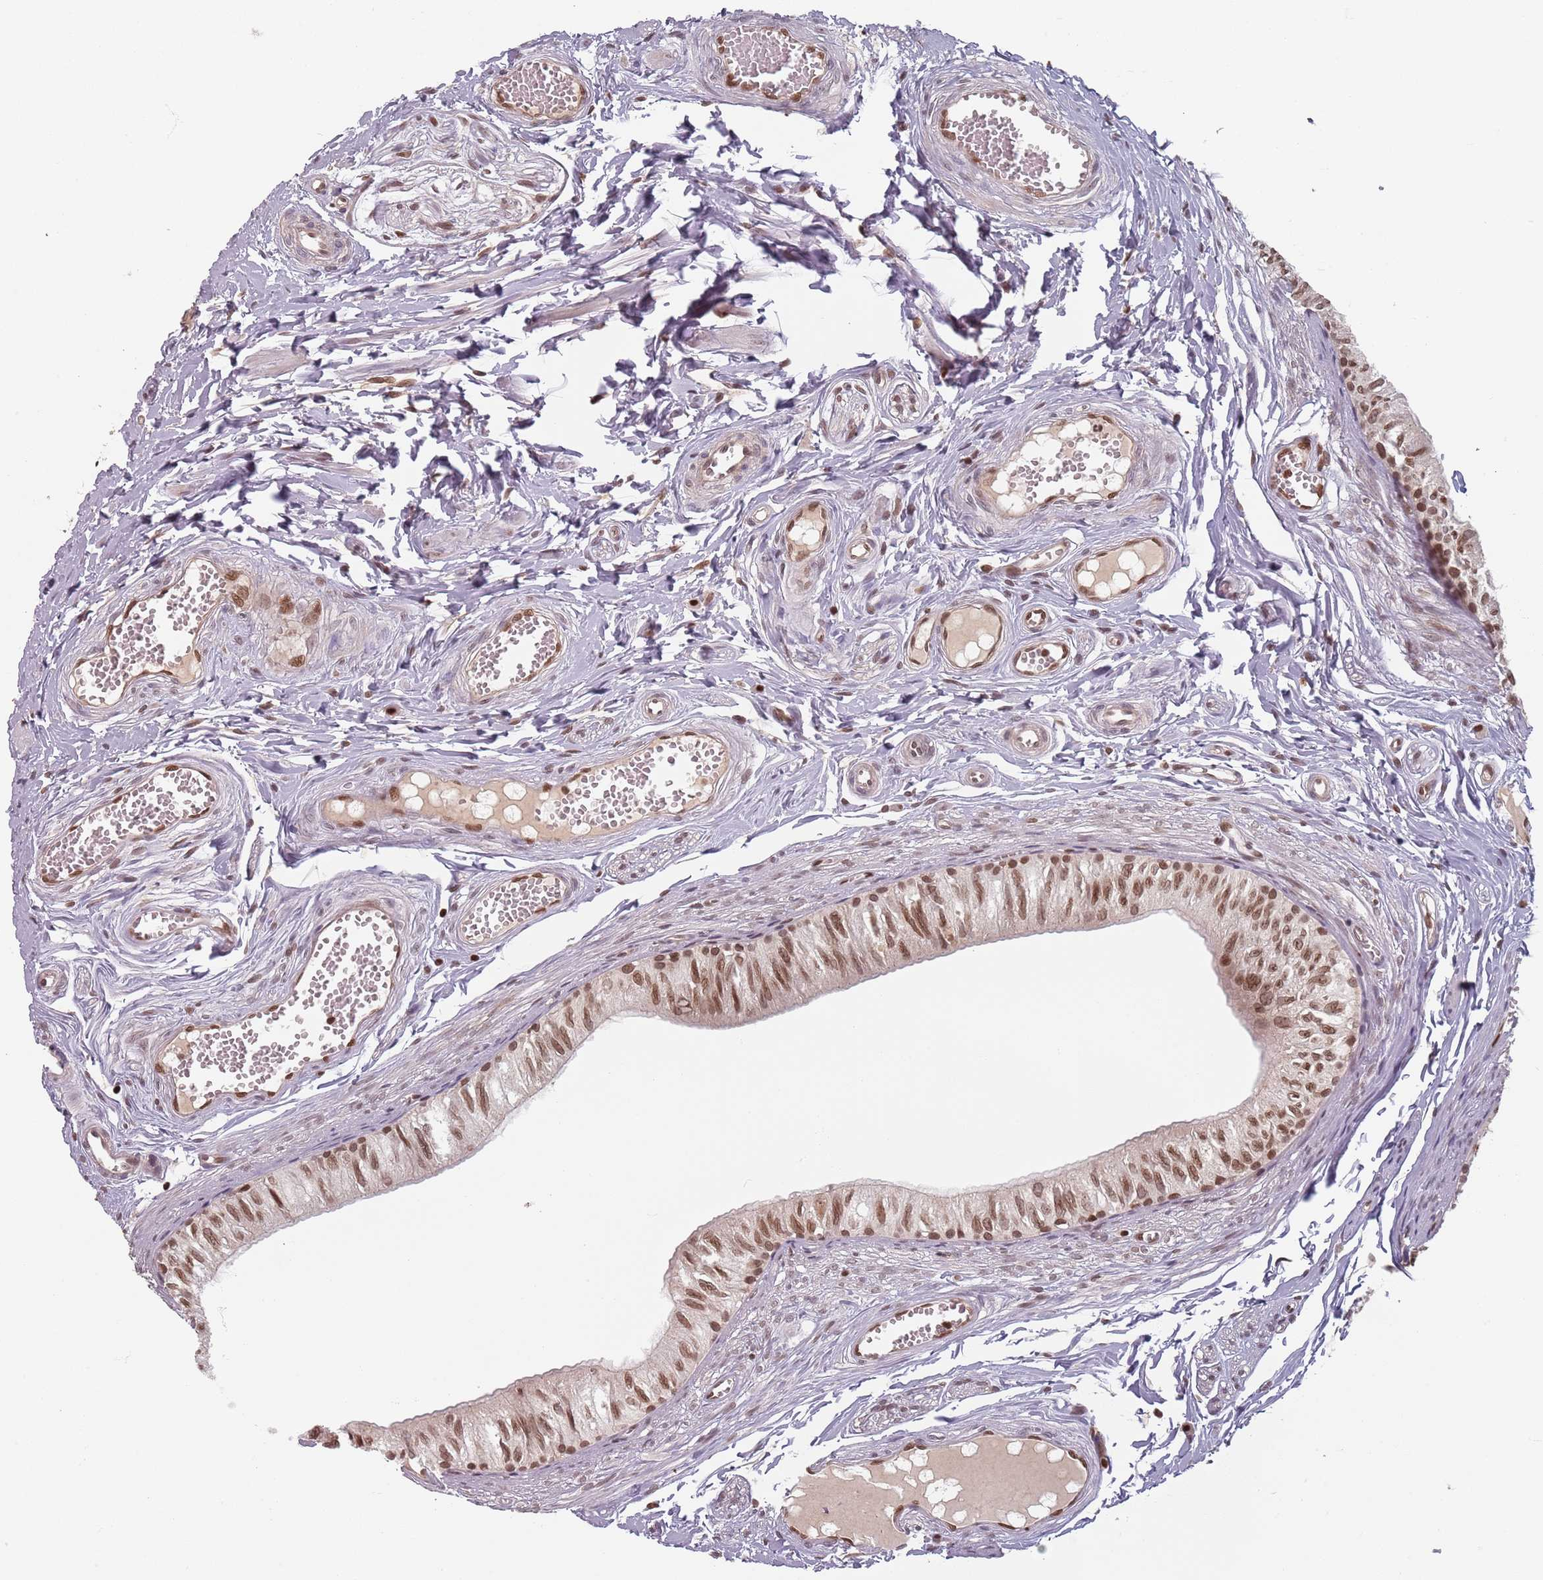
{"staining": {"intensity": "strong", "quantity": ">75%", "location": "nuclear"}, "tissue": "epididymis", "cell_type": "Glandular cells", "image_type": "normal", "snomed": [{"axis": "morphology", "description": "Normal tissue, NOS"}, {"axis": "topography", "description": "Epididymis"}], "caption": "Protein expression analysis of normal epididymis shows strong nuclear expression in about >75% of glandular cells.", "gene": "NUP50", "patient": {"sex": "male", "age": 37}}